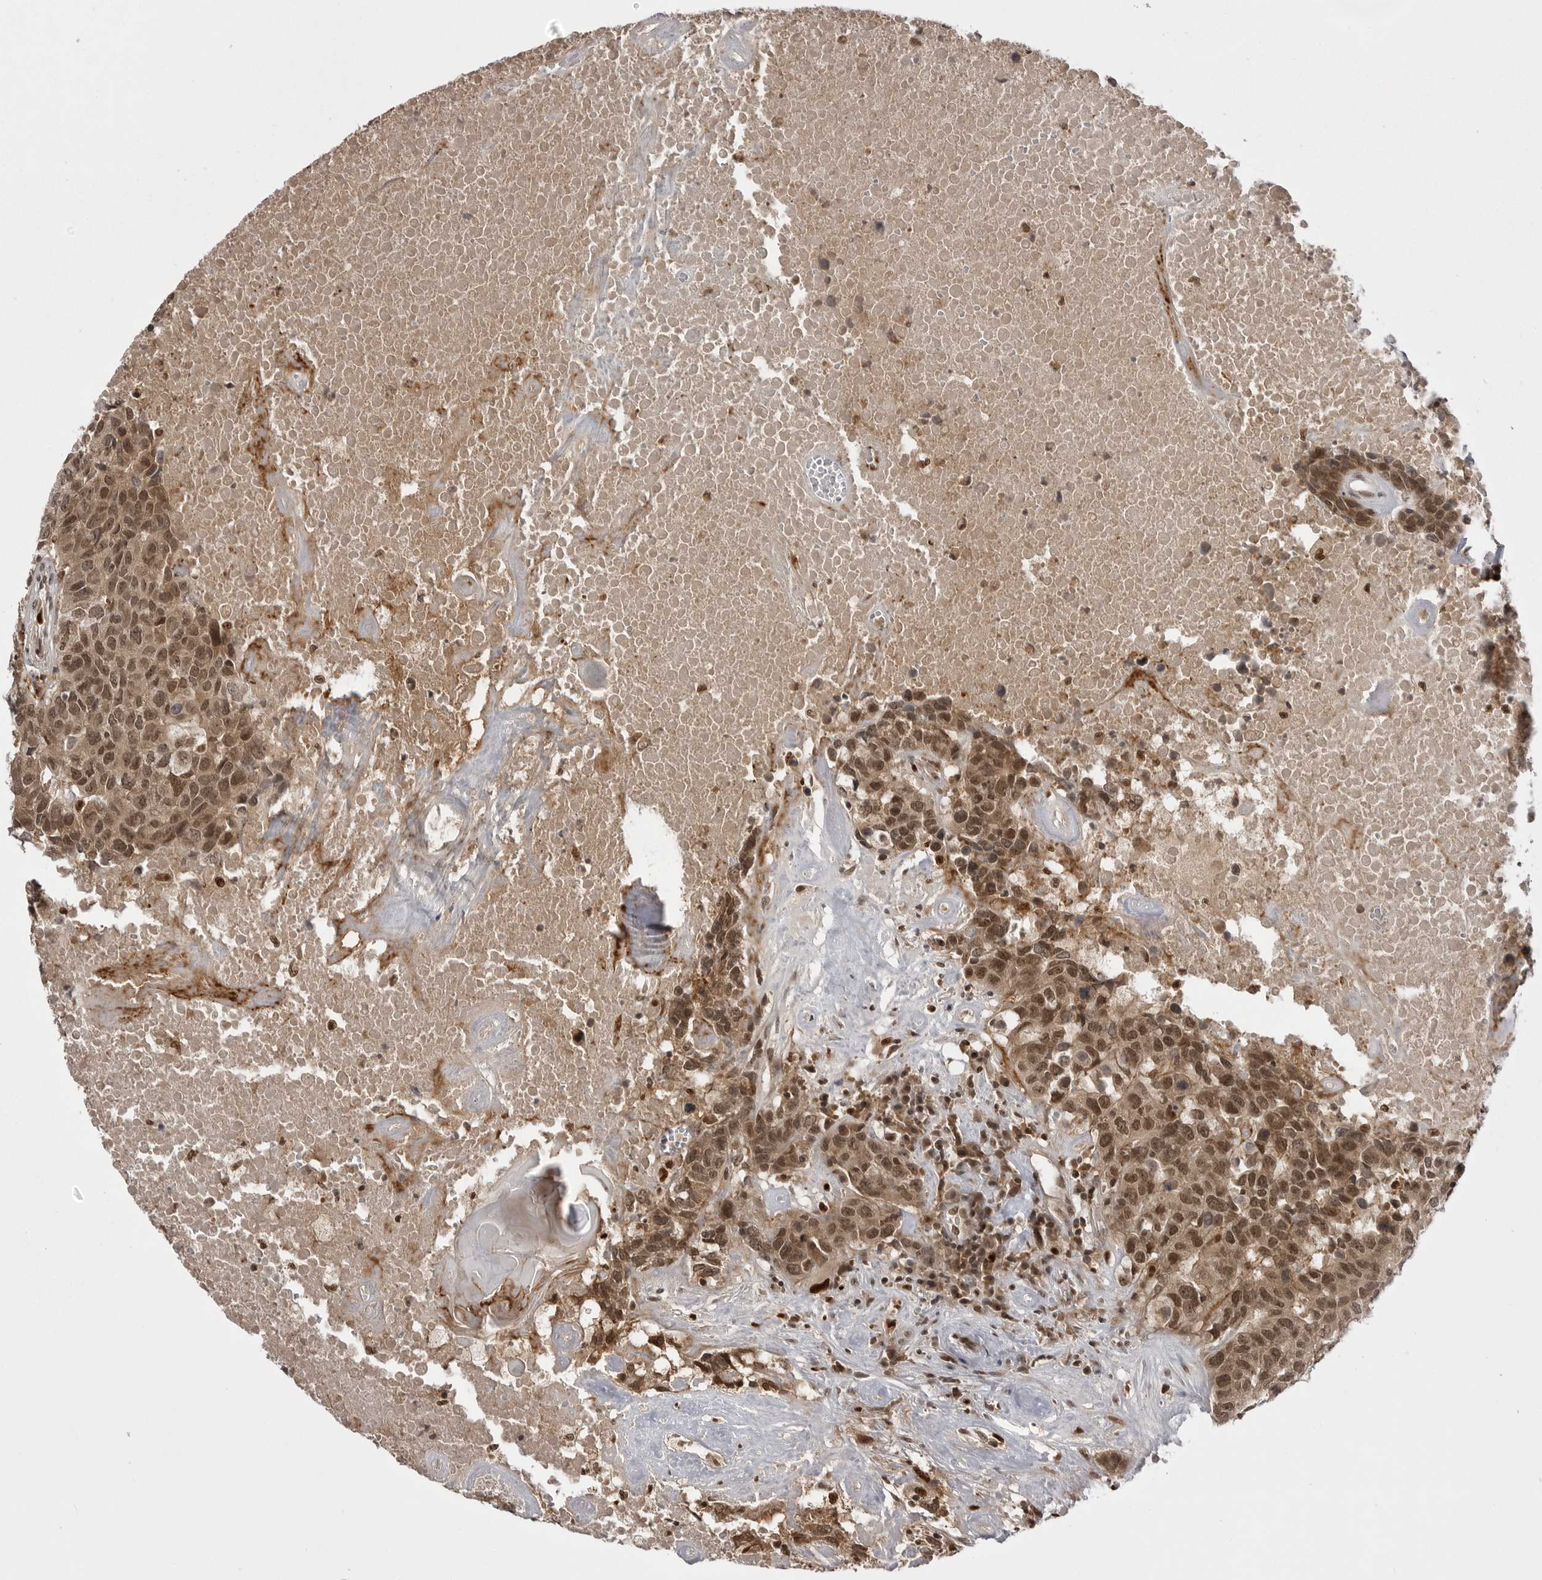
{"staining": {"intensity": "moderate", "quantity": ">75%", "location": "cytoplasmic/membranous,nuclear"}, "tissue": "head and neck cancer", "cell_type": "Tumor cells", "image_type": "cancer", "snomed": [{"axis": "morphology", "description": "Squamous cell carcinoma, NOS"}, {"axis": "topography", "description": "Head-Neck"}], "caption": "Immunohistochemistry micrograph of human squamous cell carcinoma (head and neck) stained for a protein (brown), which exhibits medium levels of moderate cytoplasmic/membranous and nuclear expression in approximately >75% of tumor cells.", "gene": "PTK2B", "patient": {"sex": "male", "age": 66}}